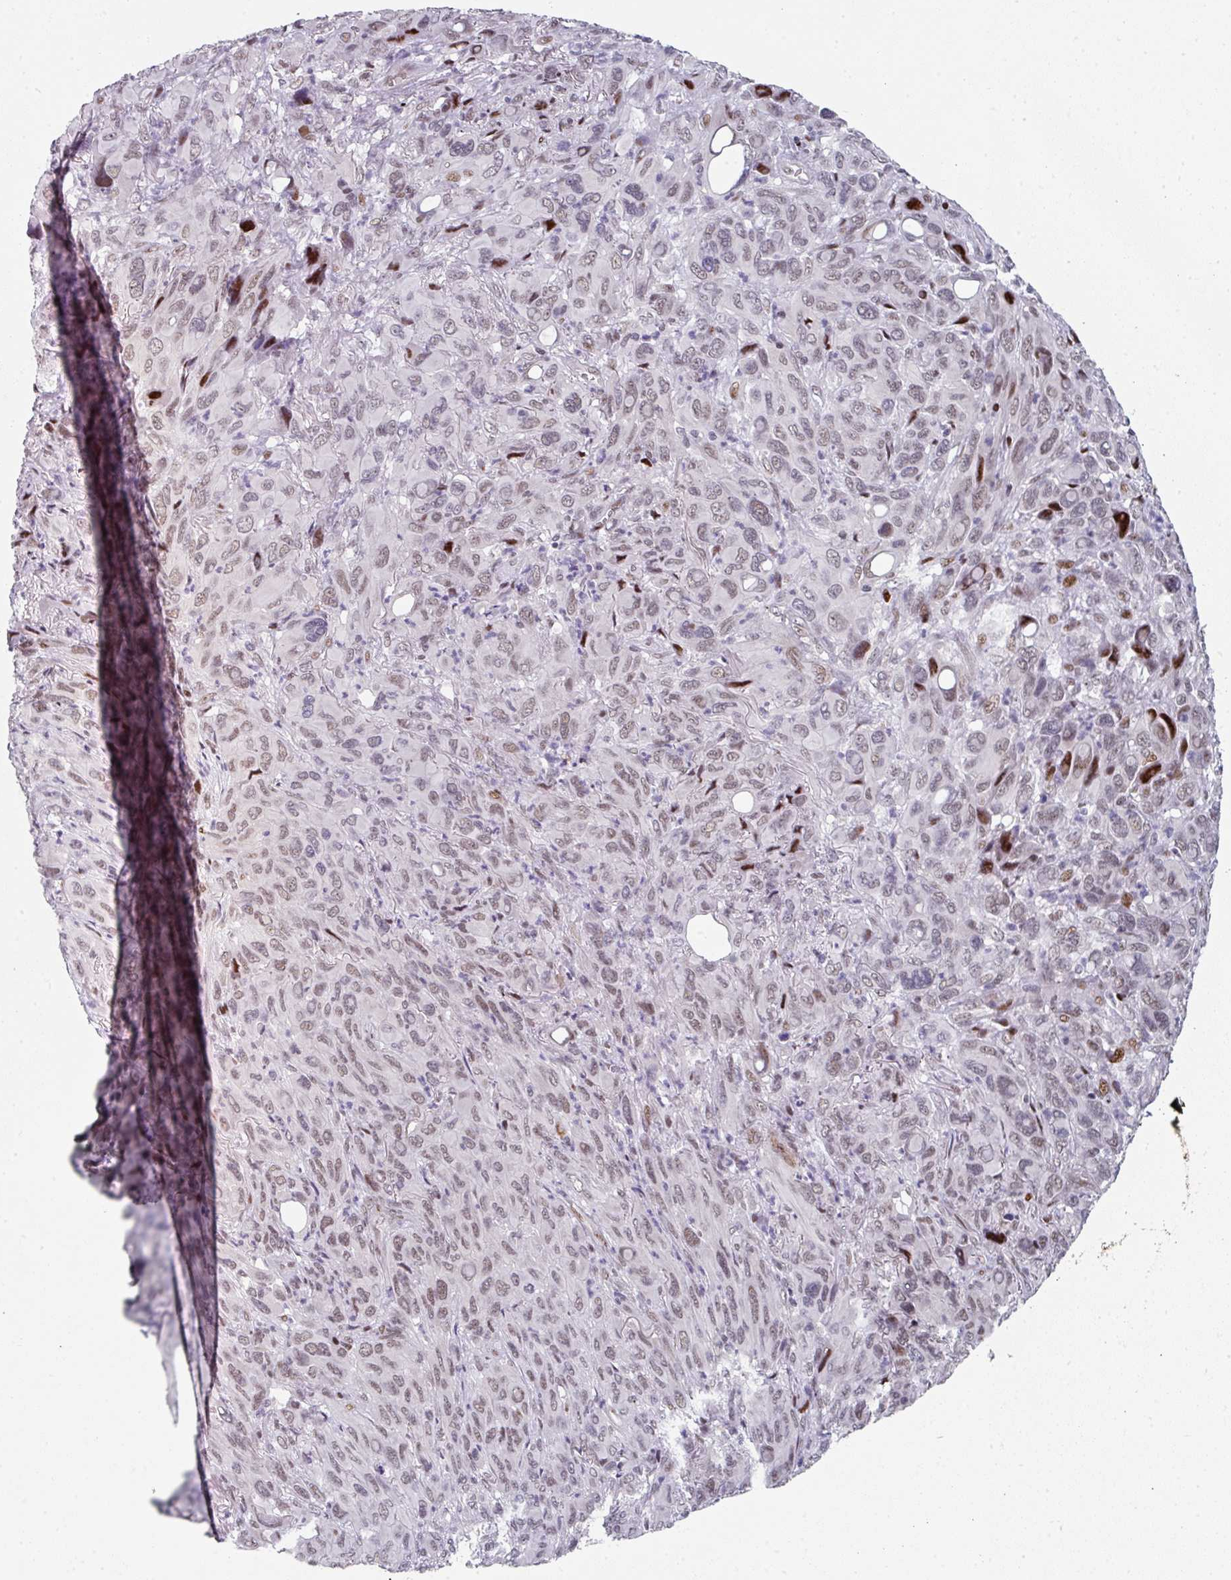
{"staining": {"intensity": "moderate", "quantity": "25%-75%", "location": "nuclear"}, "tissue": "melanoma", "cell_type": "Tumor cells", "image_type": "cancer", "snomed": [{"axis": "morphology", "description": "Malignant melanoma, Metastatic site"}, {"axis": "topography", "description": "Lung"}], "caption": "Moderate nuclear positivity for a protein is present in about 25%-75% of tumor cells of melanoma using immunohistochemistry (IHC).", "gene": "SF3B5", "patient": {"sex": "male", "age": 48}}